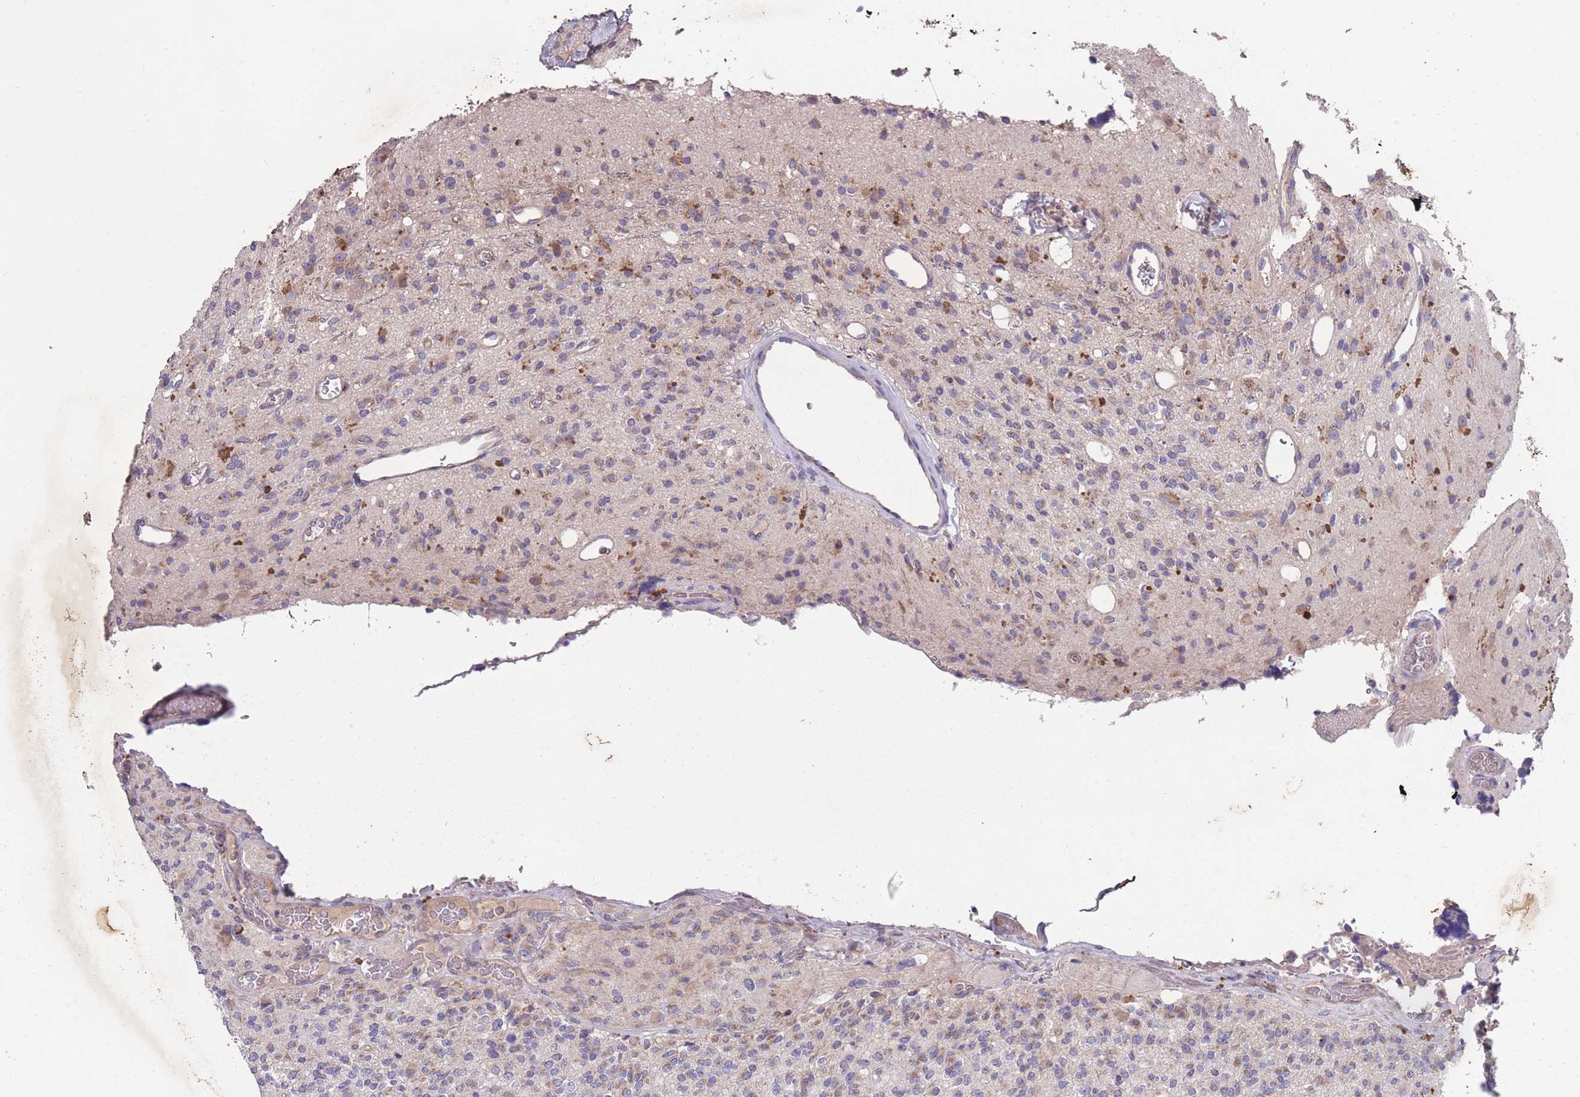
{"staining": {"intensity": "weak", "quantity": "<25%", "location": "cytoplasmic/membranous"}, "tissue": "glioma", "cell_type": "Tumor cells", "image_type": "cancer", "snomed": [{"axis": "morphology", "description": "Glioma, malignant, High grade"}, {"axis": "topography", "description": "Brain"}], "caption": "High magnification brightfield microscopy of high-grade glioma (malignant) stained with DAB (brown) and counterstained with hematoxylin (blue): tumor cells show no significant positivity. (DAB immunohistochemistry, high magnification).", "gene": "STIM2", "patient": {"sex": "male", "age": 34}}